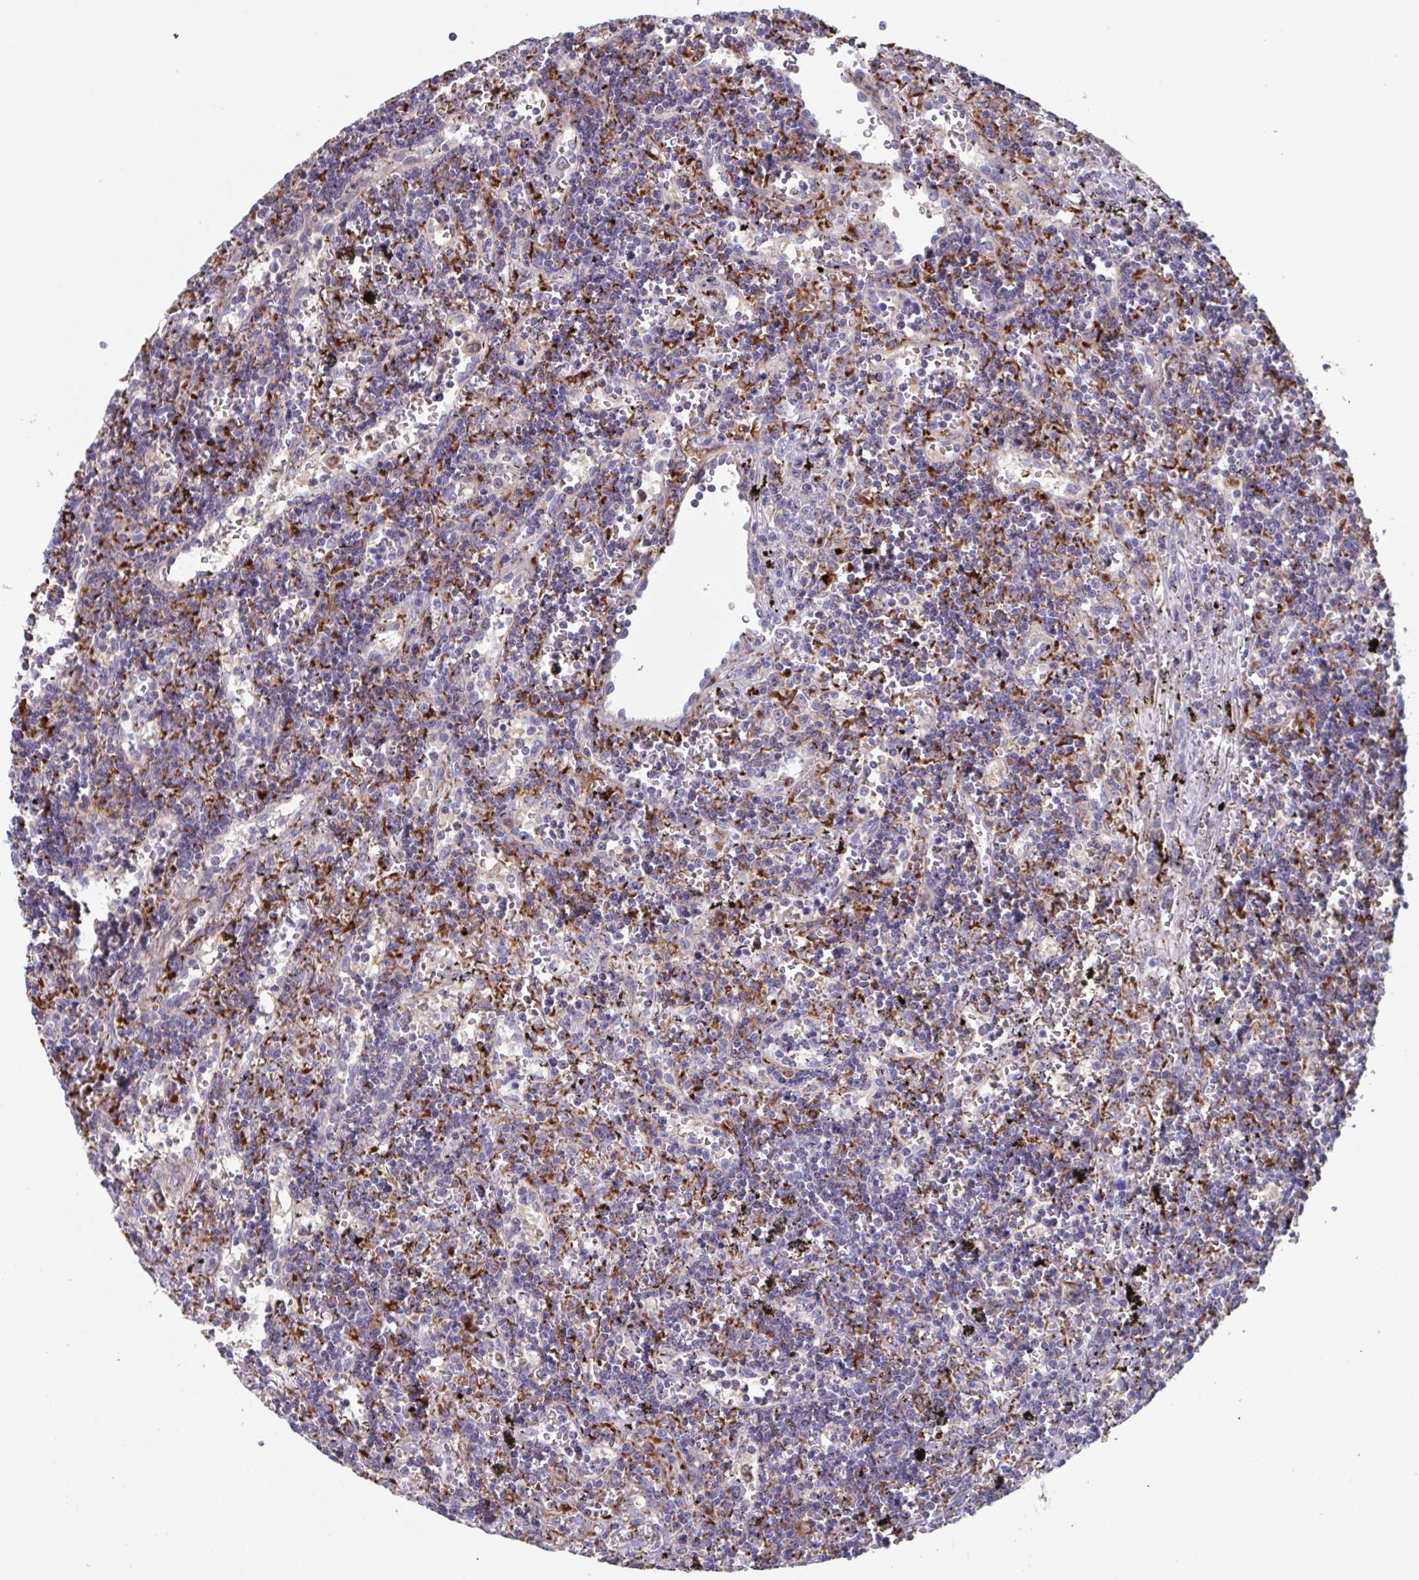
{"staining": {"intensity": "negative", "quantity": "none", "location": "none"}, "tissue": "lymphoma", "cell_type": "Tumor cells", "image_type": "cancer", "snomed": [{"axis": "morphology", "description": "Malignant lymphoma, non-Hodgkin's type, Low grade"}, {"axis": "topography", "description": "Spleen"}], "caption": "Tumor cells are negative for brown protein staining in lymphoma.", "gene": "NIPSNAP1", "patient": {"sex": "male", "age": 60}}